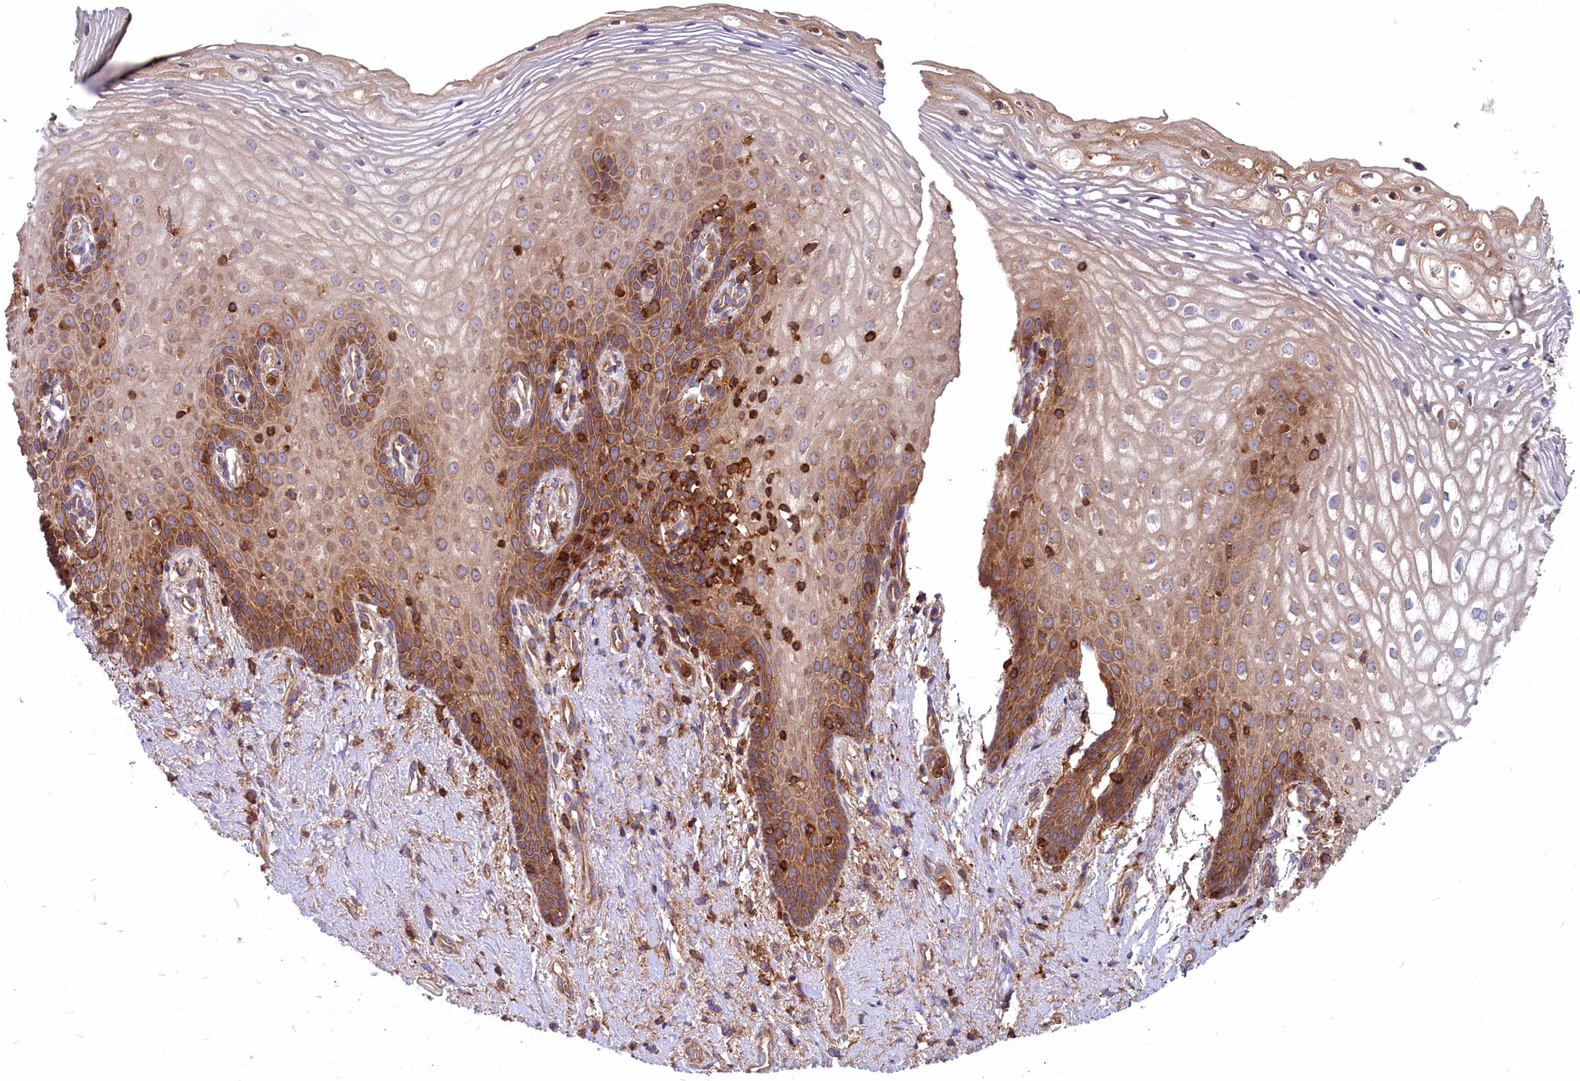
{"staining": {"intensity": "moderate", "quantity": ">75%", "location": "cytoplasmic/membranous"}, "tissue": "vagina", "cell_type": "Squamous epithelial cells", "image_type": "normal", "snomed": [{"axis": "morphology", "description": "Normal tissue, NOS"}, {"axis": "topography", "description": "Vagina"}], "caption": "Protein staining shows moderate cytoplasmic/membranous expression in about >75% of squamous epithelial cells in benign vagina. (DAB (3,3'-diaminobenzidine) = brown stain, brightfield microscopy at high magnification).", "gene": "MYO9B", "patient": {"sex": "female", "age": 60}}